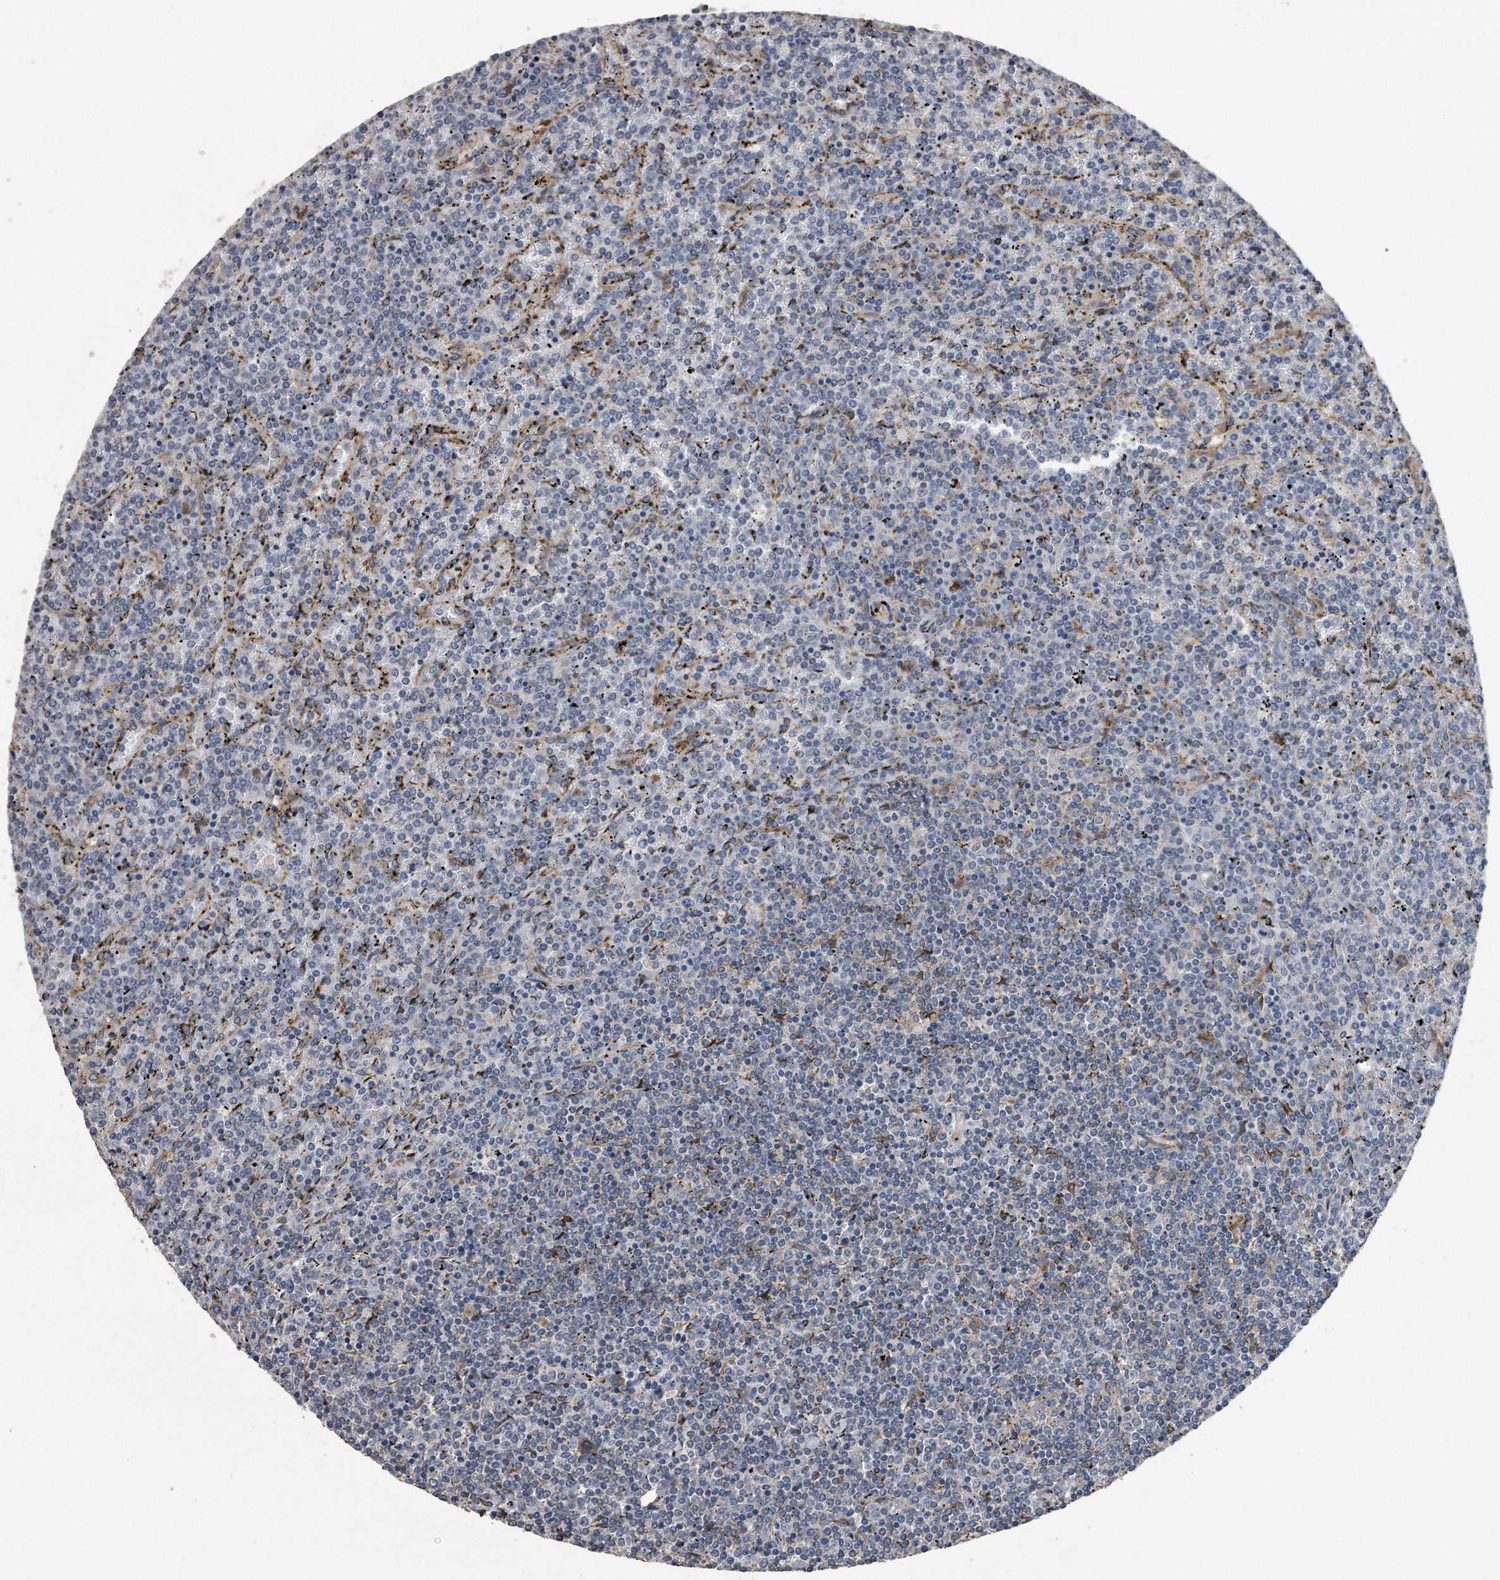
{"staining": {"intensity": "negative", "quantity": "none", "location": "none"}, "tissue": "lymphoma", "cell_type": "Tumor cells", "image_type": "cancer", "snomed": [{"axis": "morphology", "description": "Malignant lymphoma, non-Hodgkin's type, Low grade"}, {"axis": "topography", "description": "Spleen"}], "caption": "This is an immunohistochemistry (IHC) histopathology image of low-grade malignant lymphoma, non-Hodgkin's type. There is no staining in tumor cells.", "gene": "PCLO", "patient": {"sex": "female", "age": 19}}